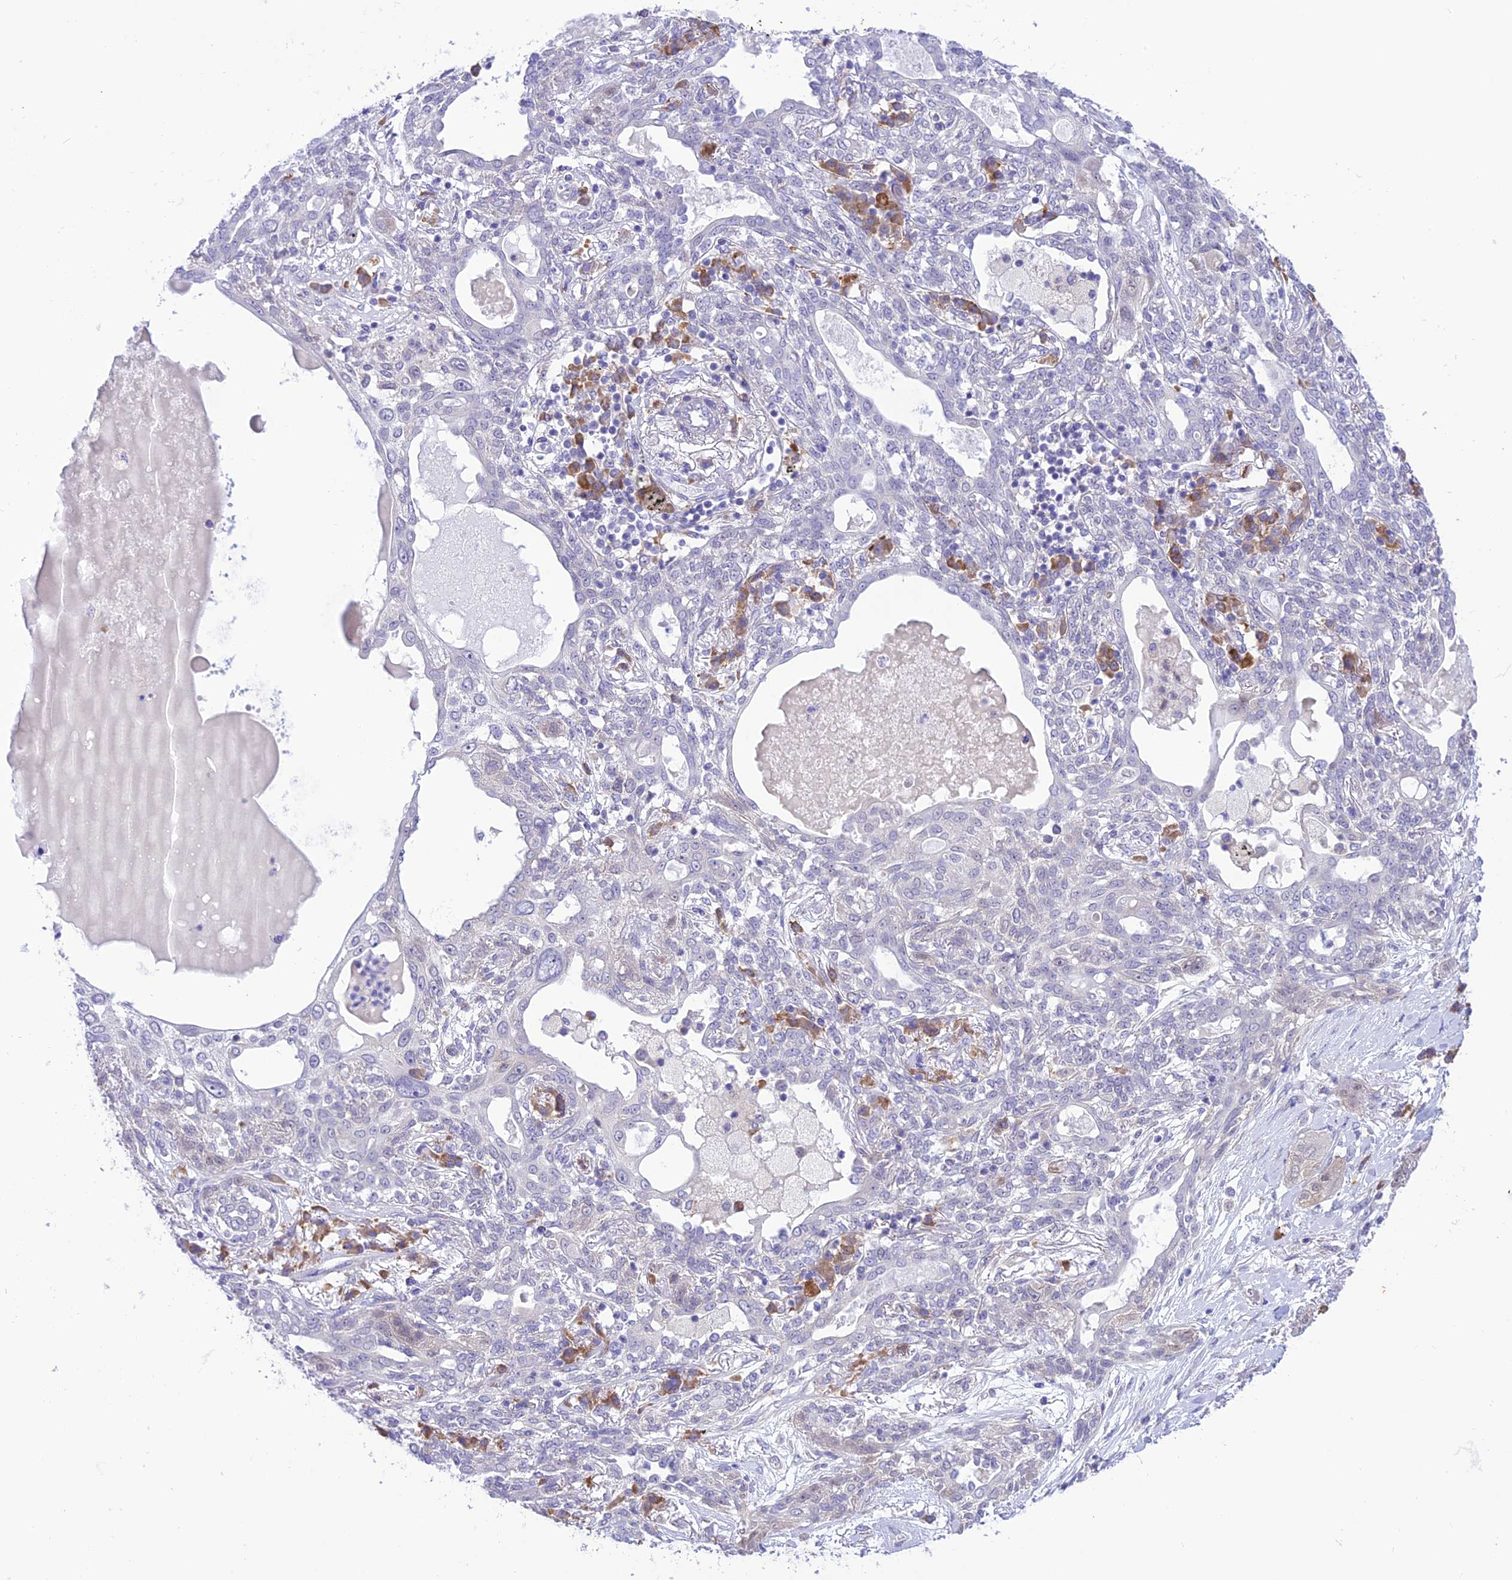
{"staining": {"intensity": "negative", "quantity": "none", "location": "none"}, "tissue": "lung cancer", "cell_type": "Tumor cells", "image_type": "cancer", "snomed": [{"axis": "morphology", "description": "Squamous cell carcinoma, NOS"}, {"axis": "topography", "description": "Lung"}], "caption": "Photomicrograph shows no significant protein expression in tumor cells of lung cancer (squamous cell carcinoma).", "gene": "RNF126", "patient": {"sex": "female", "age": 70}}